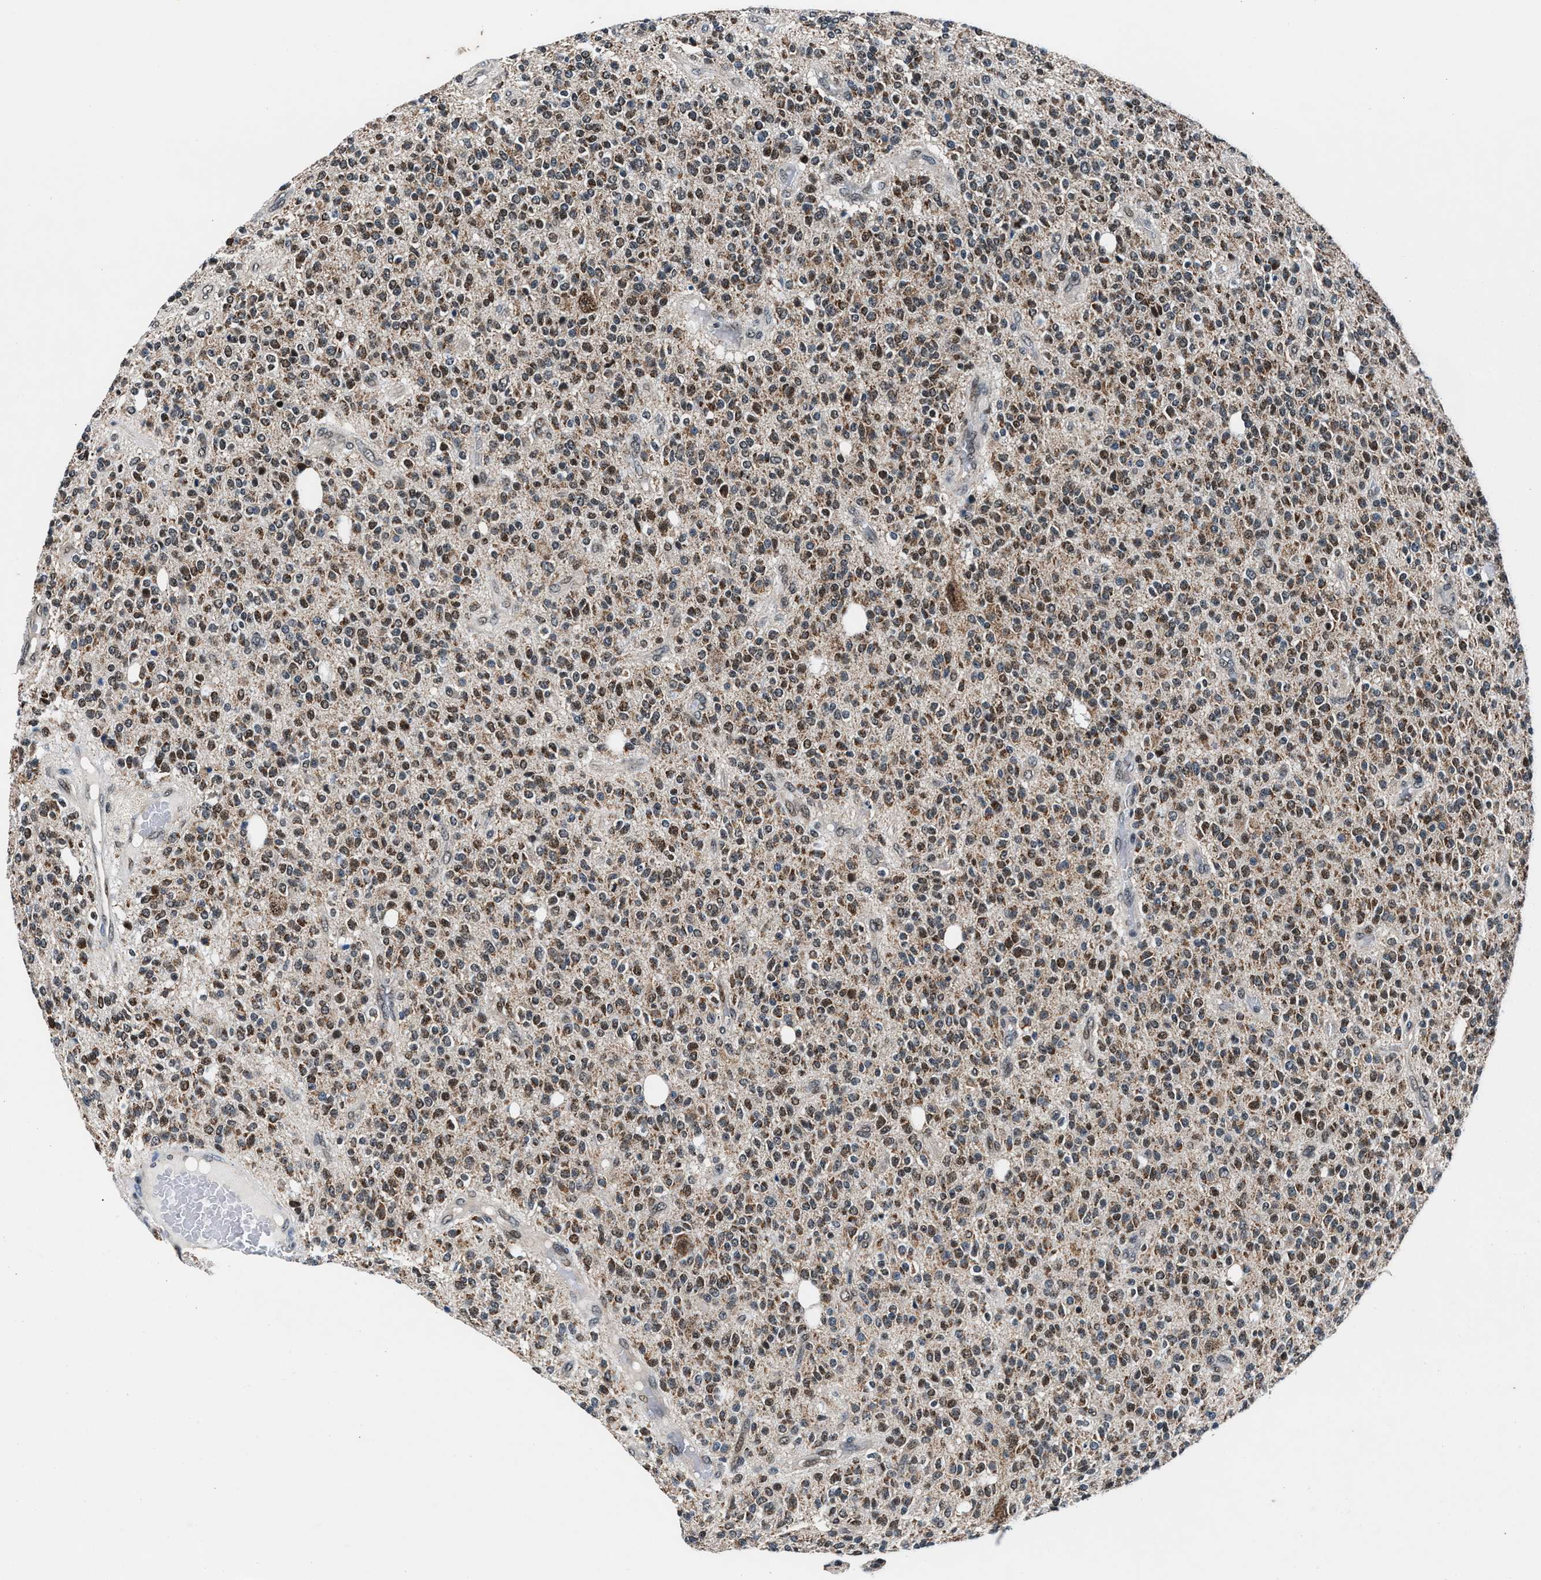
{"staining": {"intensity": "weak", "quantity": ">75%", "location": "cytoplasmic/membranous,nuclear"}, "tissue": "glioma", "cell_type": "Tumor cells", "image_type": "cancer", "snomed": [{"axis": "morphology", "description": "Glioma, malignant, High grade"}, {"axis": "topography", "description": "Brain"}], "caption": "DAB immunohistochemical staining of glioma displays weak cytoplasmic/membranous and nuclear protein expression in approximately >75% of tumor cells.", "gene": "PRRC2B", "patient": {"sex": "male", "age": 34}}